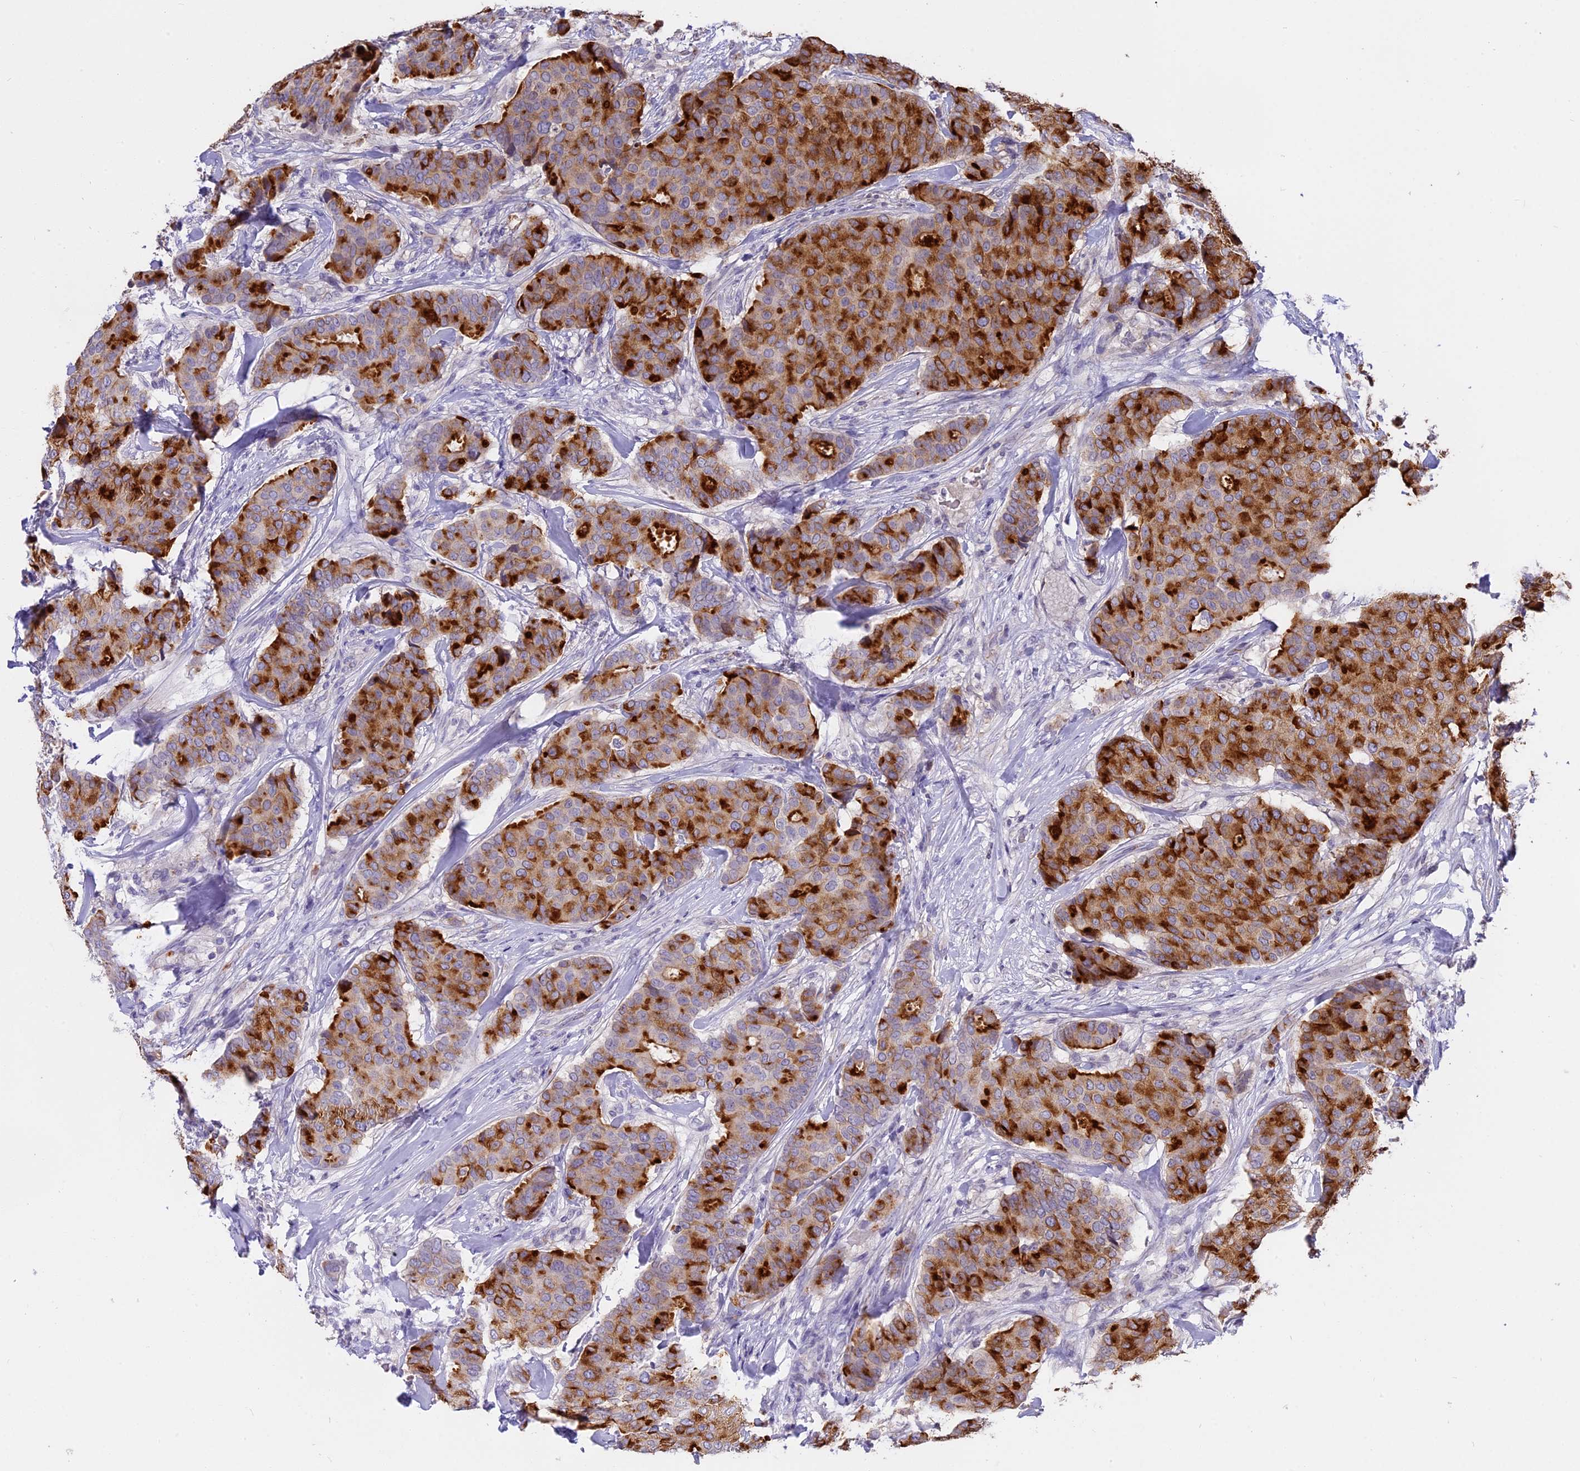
{"staining": {"intensity": "strong", "quantity": "25%-75%", "location": "cytoplasmic/membranous"}, "tissue": "breast cancer", "cell_type": "Tumor cells", "image_type": "cancer", "snomed": [{"axis": "morphology", "description": "Duct carcinoma"}, {"axis": "topography", "description": "Breast"}], "caption": "IHC micrograph of human invasive ductal carcinoma (breast) stained for a protein (brown), which exhibits high levels of strong cytoplasmic/membranous expression in about 25%-75% of tumor cells.", "gene": "WFDC2", "patient": {"sex": "female", "age": 75}}